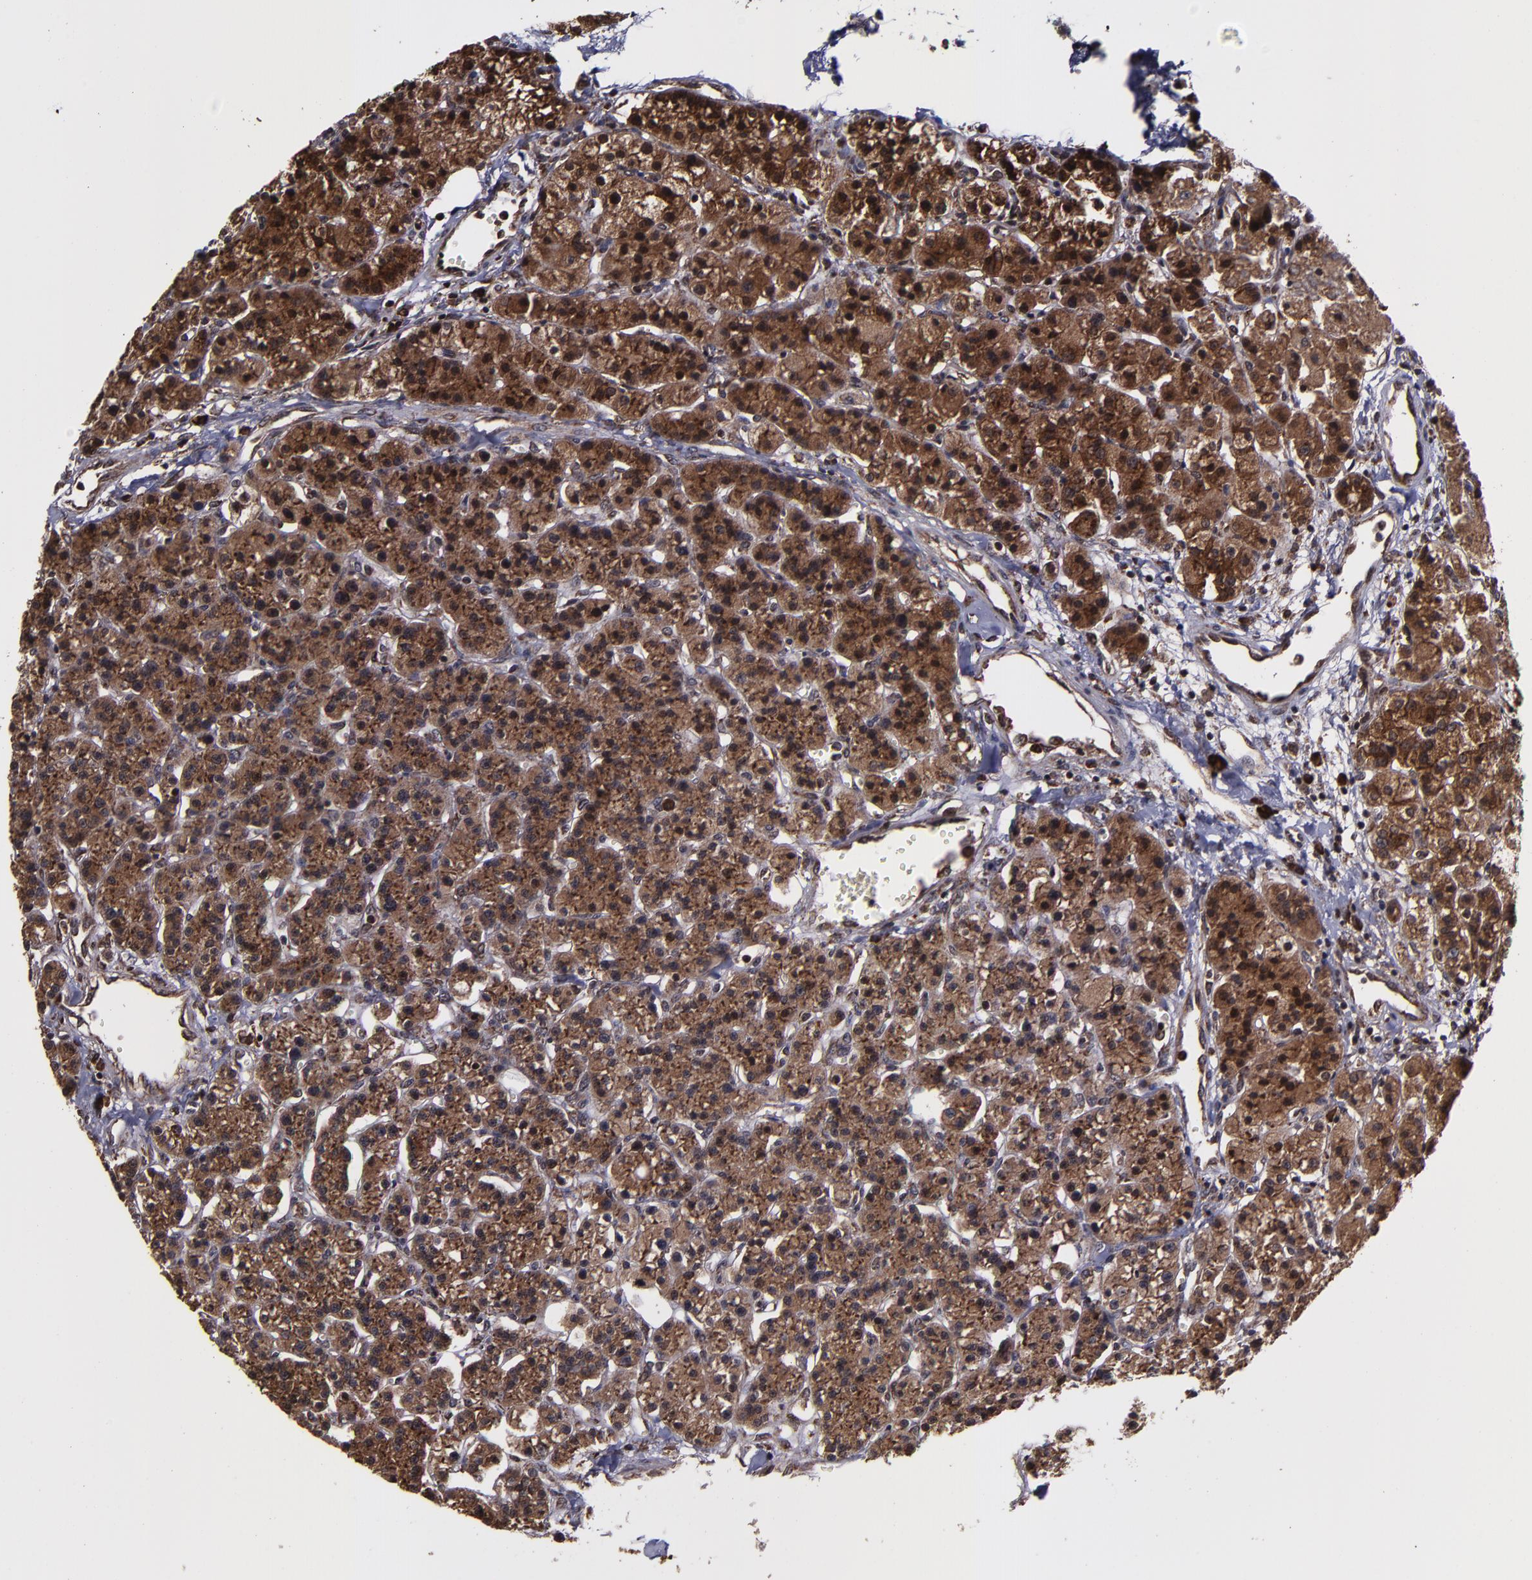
{"staining": {"intensity": "strong", "quantity": ">75%", "location": "cytoplasmic/membranous,nuclear"}, "tissue": "parathyroid gland", "cell_type": "Glandular cells", "image_type": "normal", "snomed": [{"axis": "morphology", "description": "Normal tissue, NOS"}, {"axis": "topography", "description": "Parathyroid gland"}], "caption": "High-magnification brightfield microscopy of unremarkable parathyroid gland stained with DAB (brown) and counterstained with hematoxylin (blue). glandular cells exhibit strong cytoplasmic/membranous,nuclear staining is present in approximately>75% of cells. (Brightfield microscopy of DAB IHC at high magnification).", "gene": "EIF4ENIF1", "patient": {"sex": "female", "age": 58}}